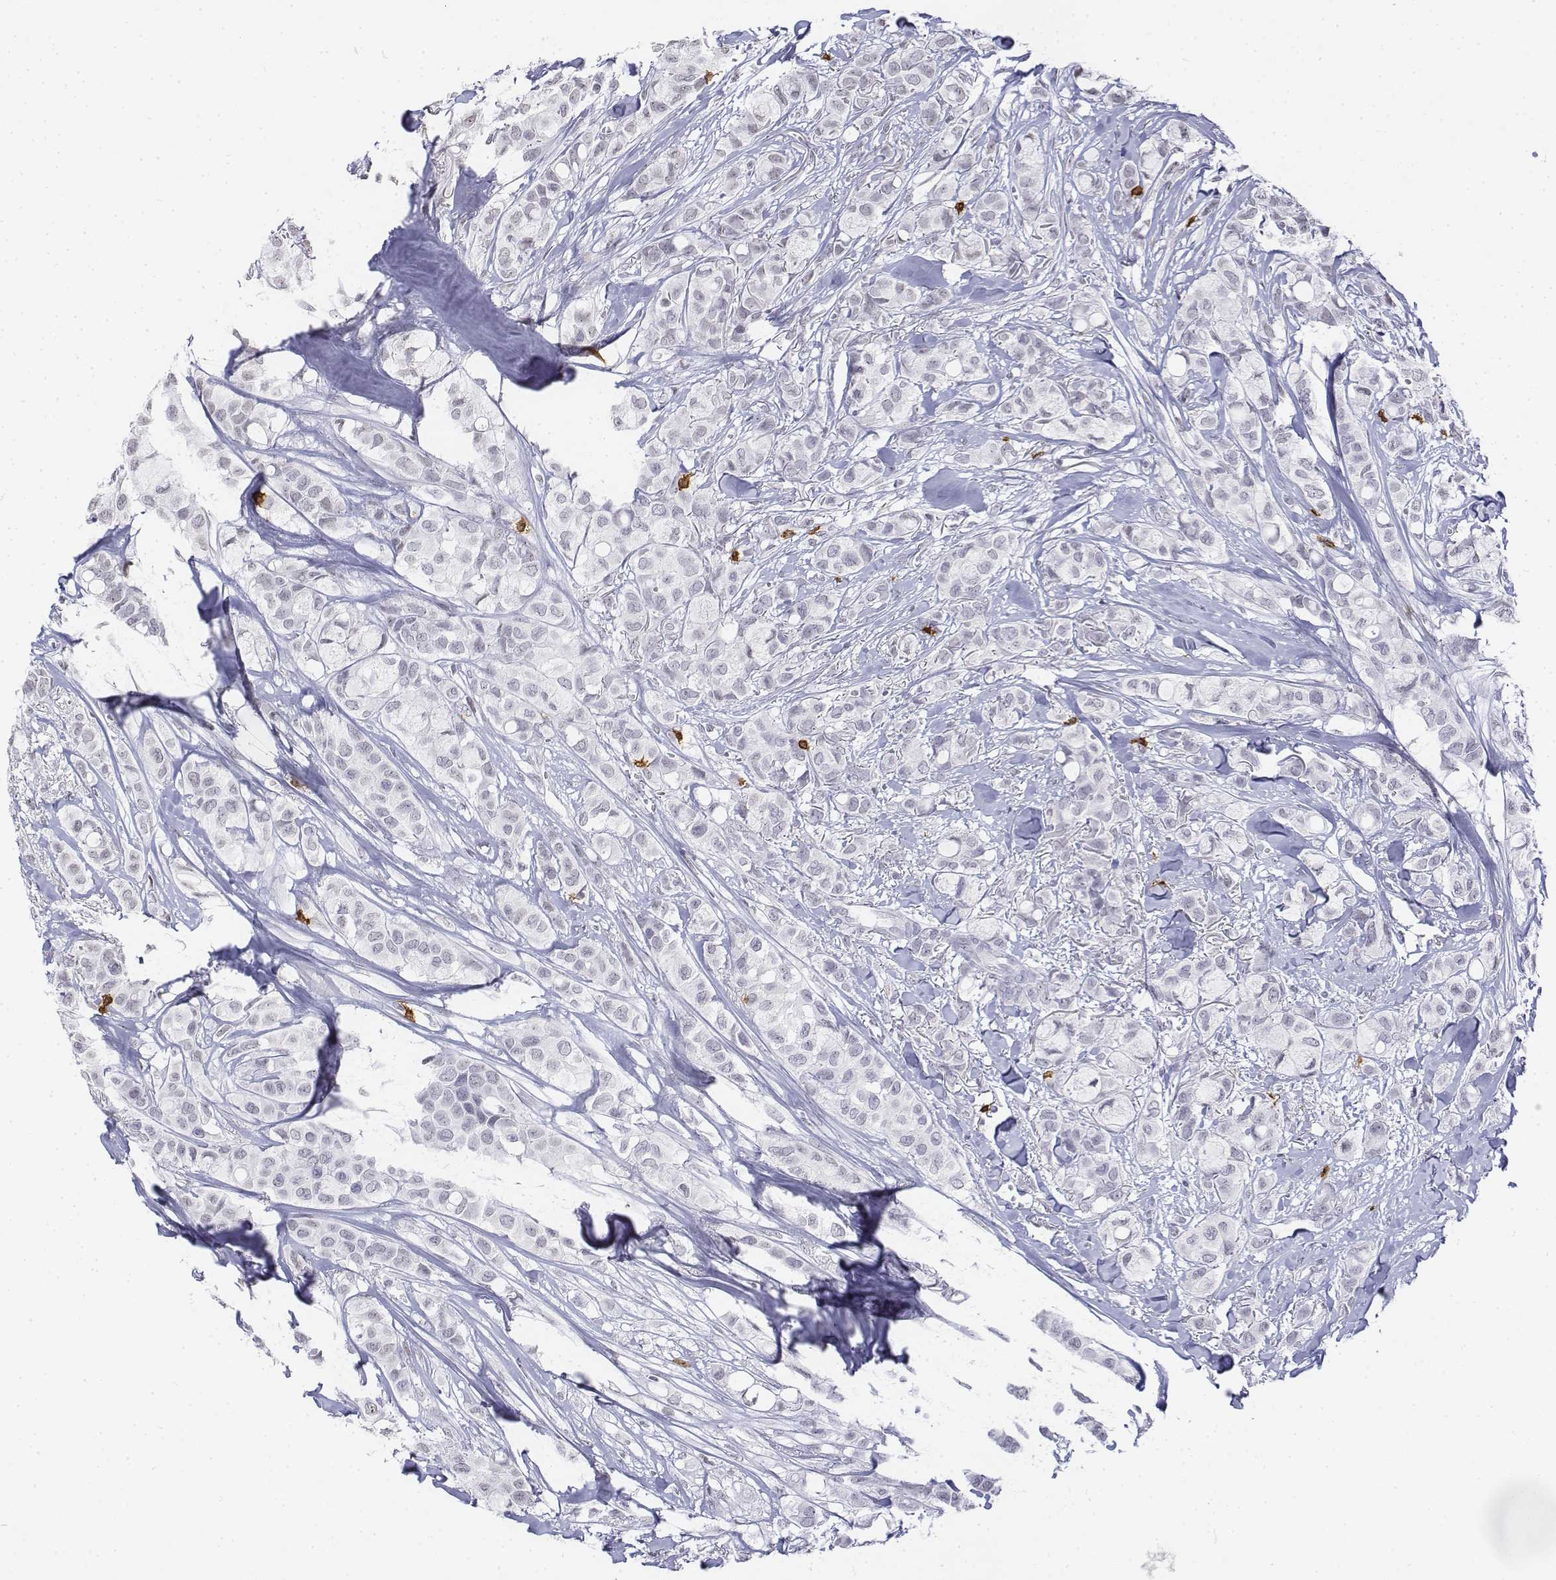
{"staining": {"intensity": "negative", "quantity": "none", "location": "none"}, "tissue": "breast cancer", "cell_type": "Tumor cells", "image_type": "cancer", "snomed": [{"axis": "morphology", "description": "Duct carcinoma"}, {"axis": "topography", "description": "Breast"}], "caption": "Immunohistochemical staining of human breast invasive ductal carcinoma reveals no significant positivity in tumor cells. Nuclei are stained in blue.", "gene": "CD3E", "patient": {"sex": "female", "age": 85}}